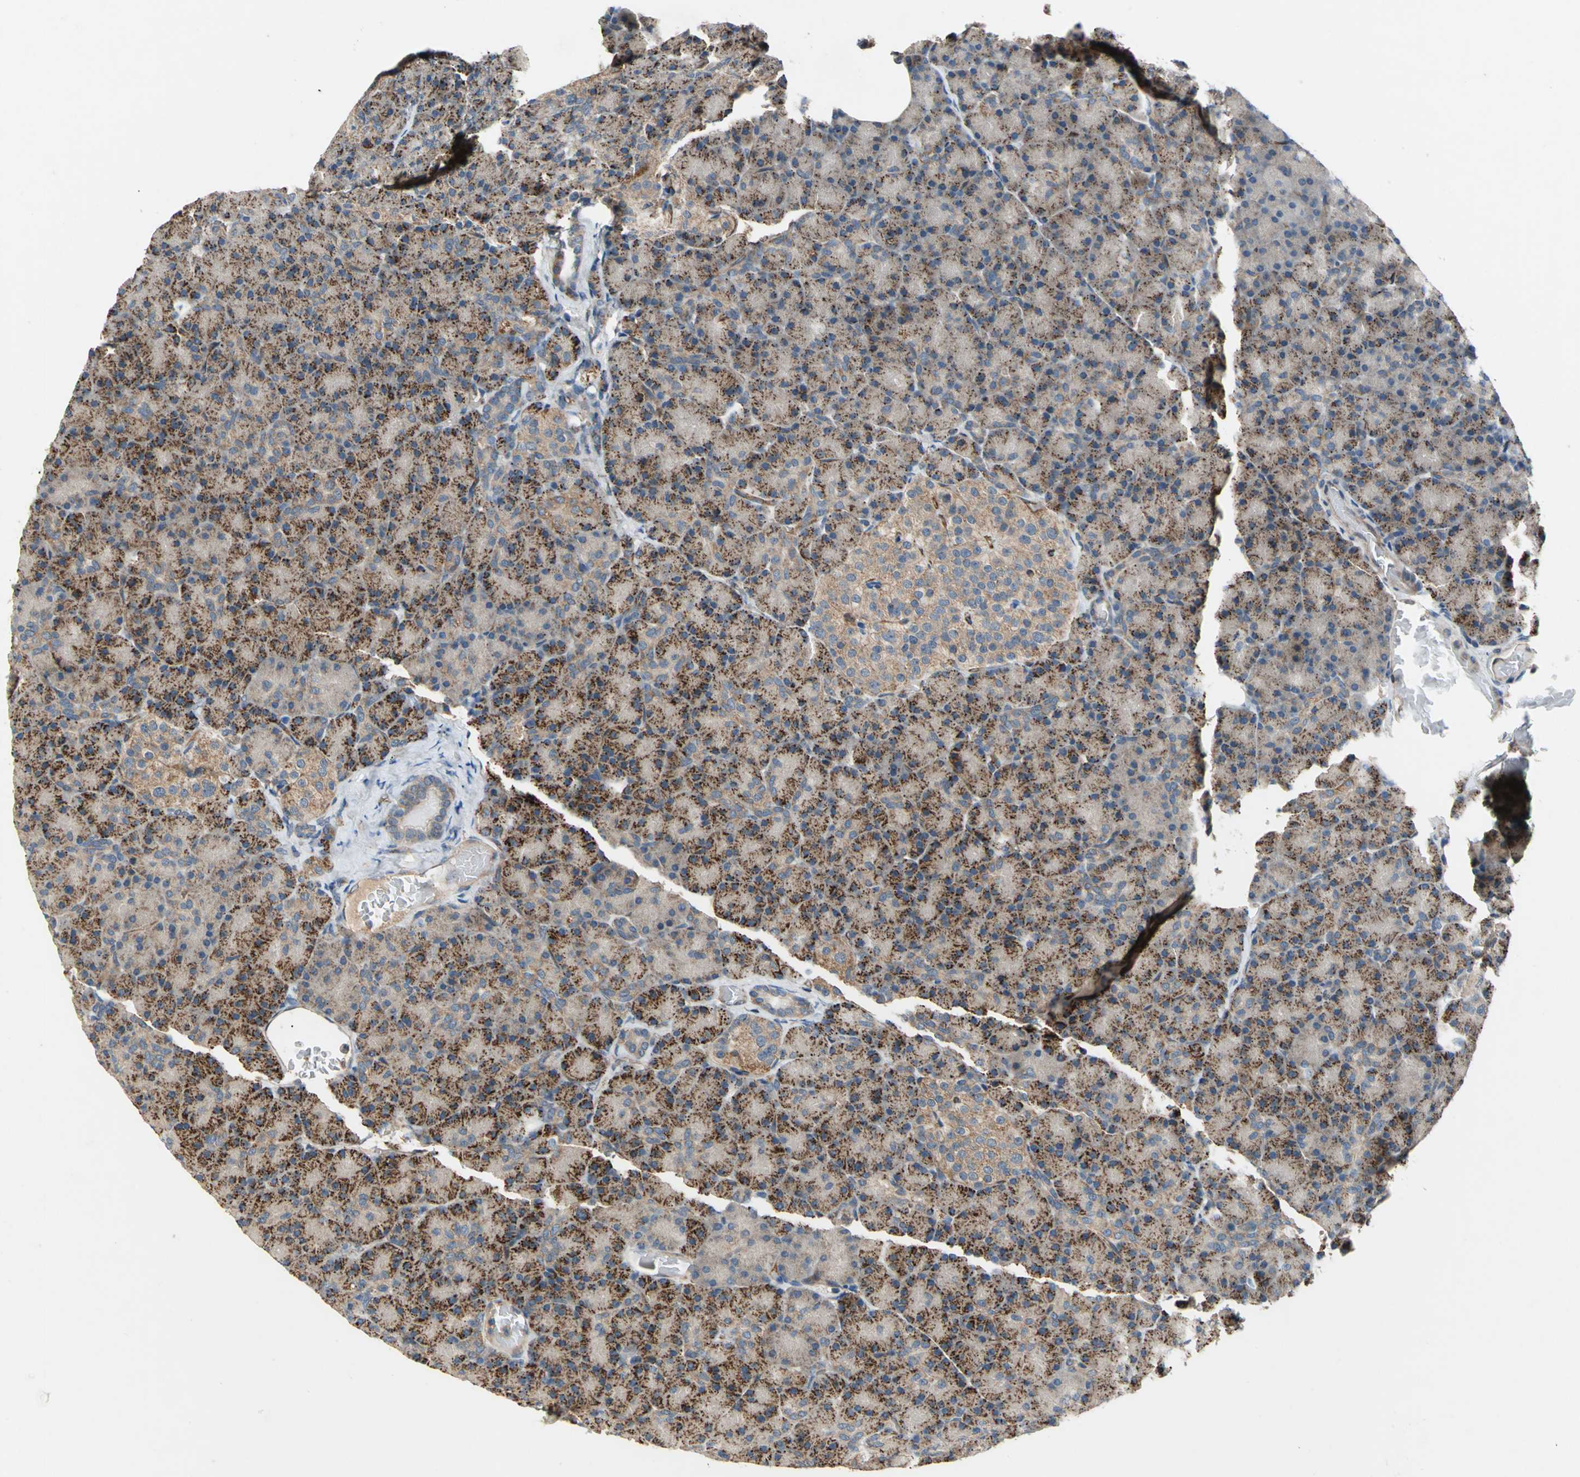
{"staining": {"intensity": "moderate", "quantity": "25%-75%", "location": "cytoplasmic/membranous"}, "tissue": "pancreas", "cell_type": "Exocrine glandular cells", "image_type": "normal", "snomed": [{"axis": "morphology", "description": "Normal tissue, NOS"}, {"axis": "topography", "description": "Pancreas"}], "caption": "Immunohistochemical staining of benign human pancreas reveals 25%-75% levels of moderate cytoplasmic/membranous protein staining in approximately 25%-75% of exocrine glandular cells.", "gene": "EMCN", "patient": {"sex": "female", "age": 43}}